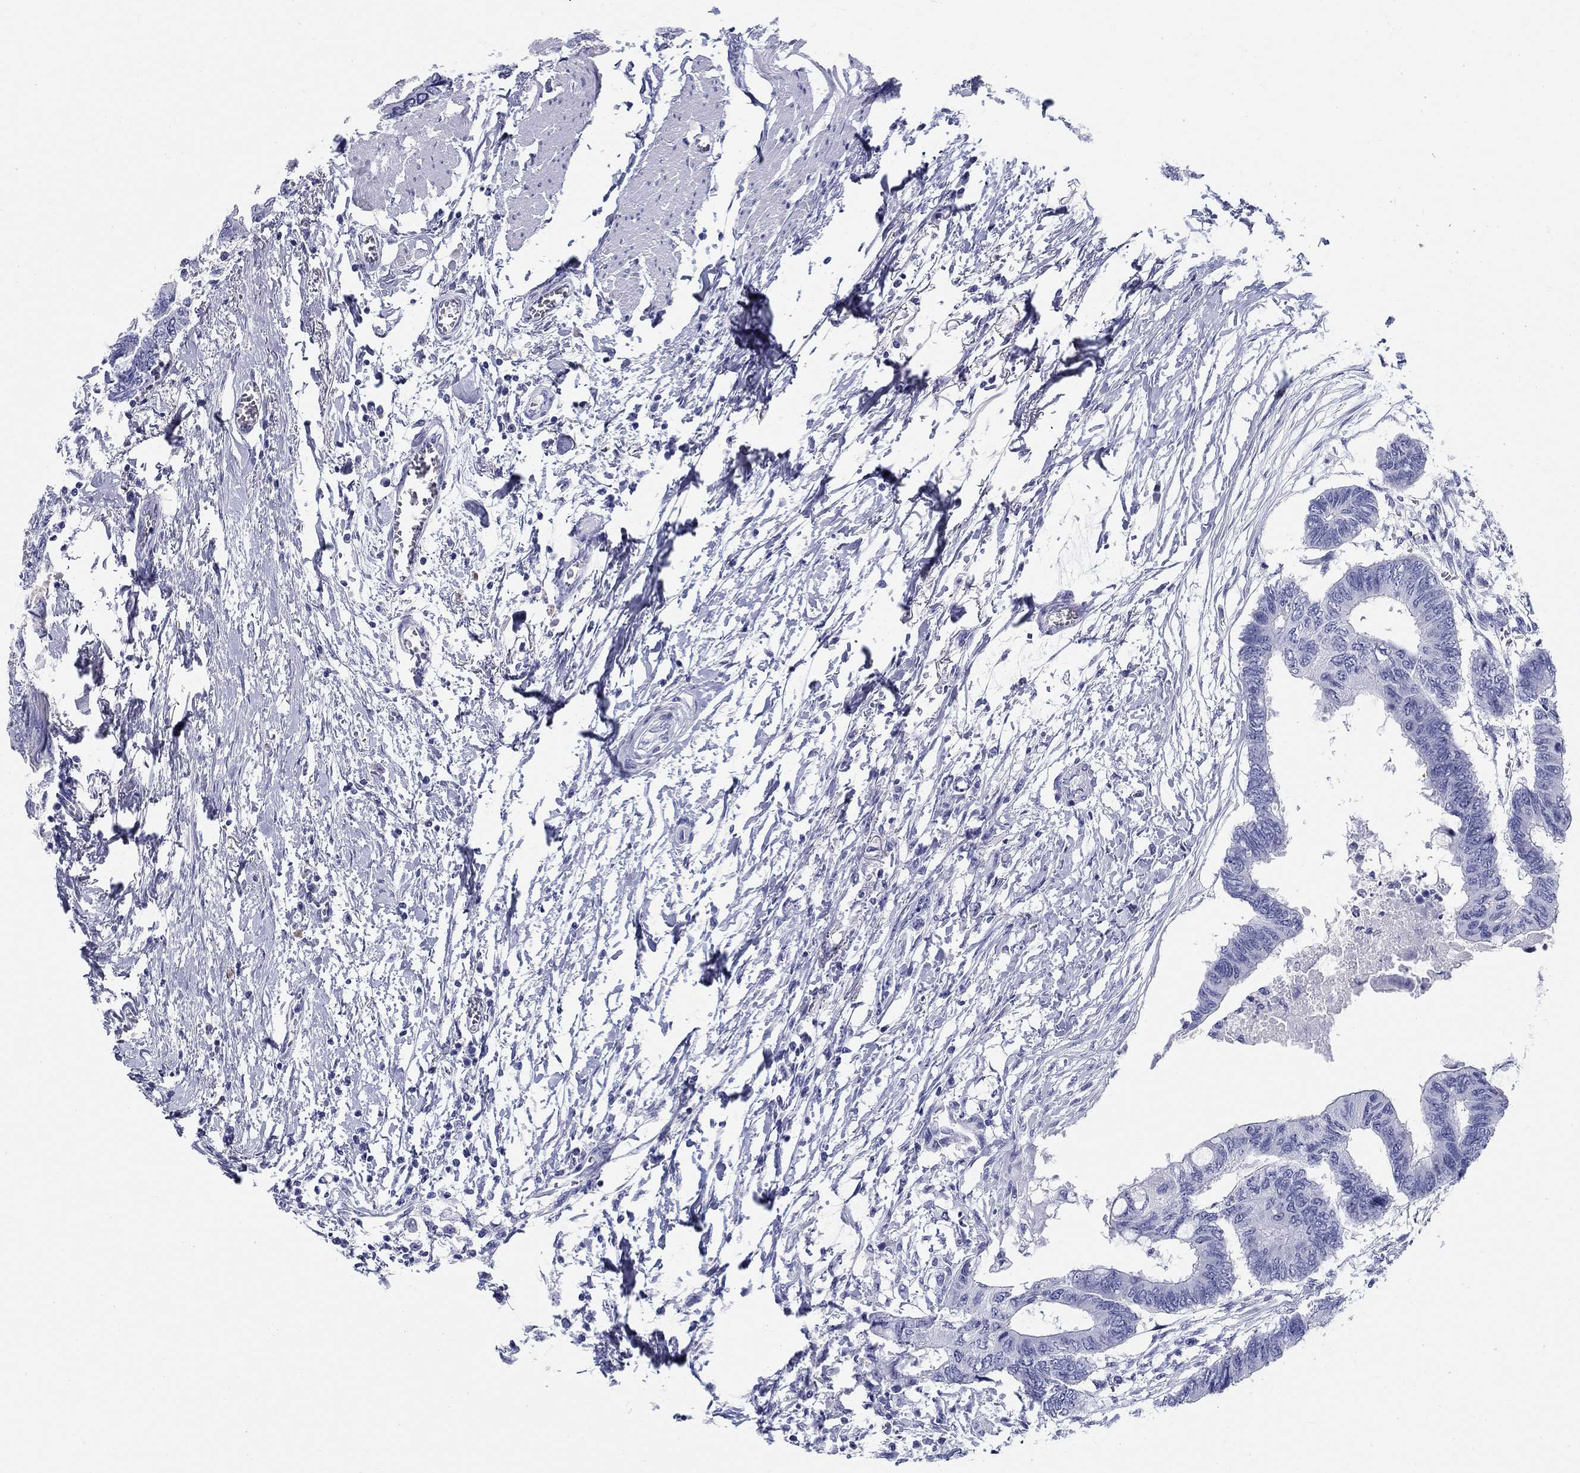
{"staining": {"intensity": "negative", "quantity": "none", "location": "none"}, "tissue": "colorectal cancer", "cell_type": "Tumor cells", "image_type": "cancer", "snomed": [{"axis": "morphology", "description": "Normal tissue, NOS"}, {"axis": "morphology", "description": "Adenocarcinoma, NOS"}, {"axis": "topography", "description": "Rectum"}, {"axis": "topography", "description": "Peripheral nerve tissue"}], "caption": "Immunohistochemistry (IHC) photomicrograph of neoplastic tissue: colorectal cancer (adenocarcinoma) stained with DAB (3,3'-diaminobenzidine) demonstrates no significant protein positivity in tumor cells. (DAB (3,3'-diaminobenzidine) immunohistochemistry with hematoxylin counter stain).", "gene": "LAMP5", "patient": {"sex": "male", "age": 92}}